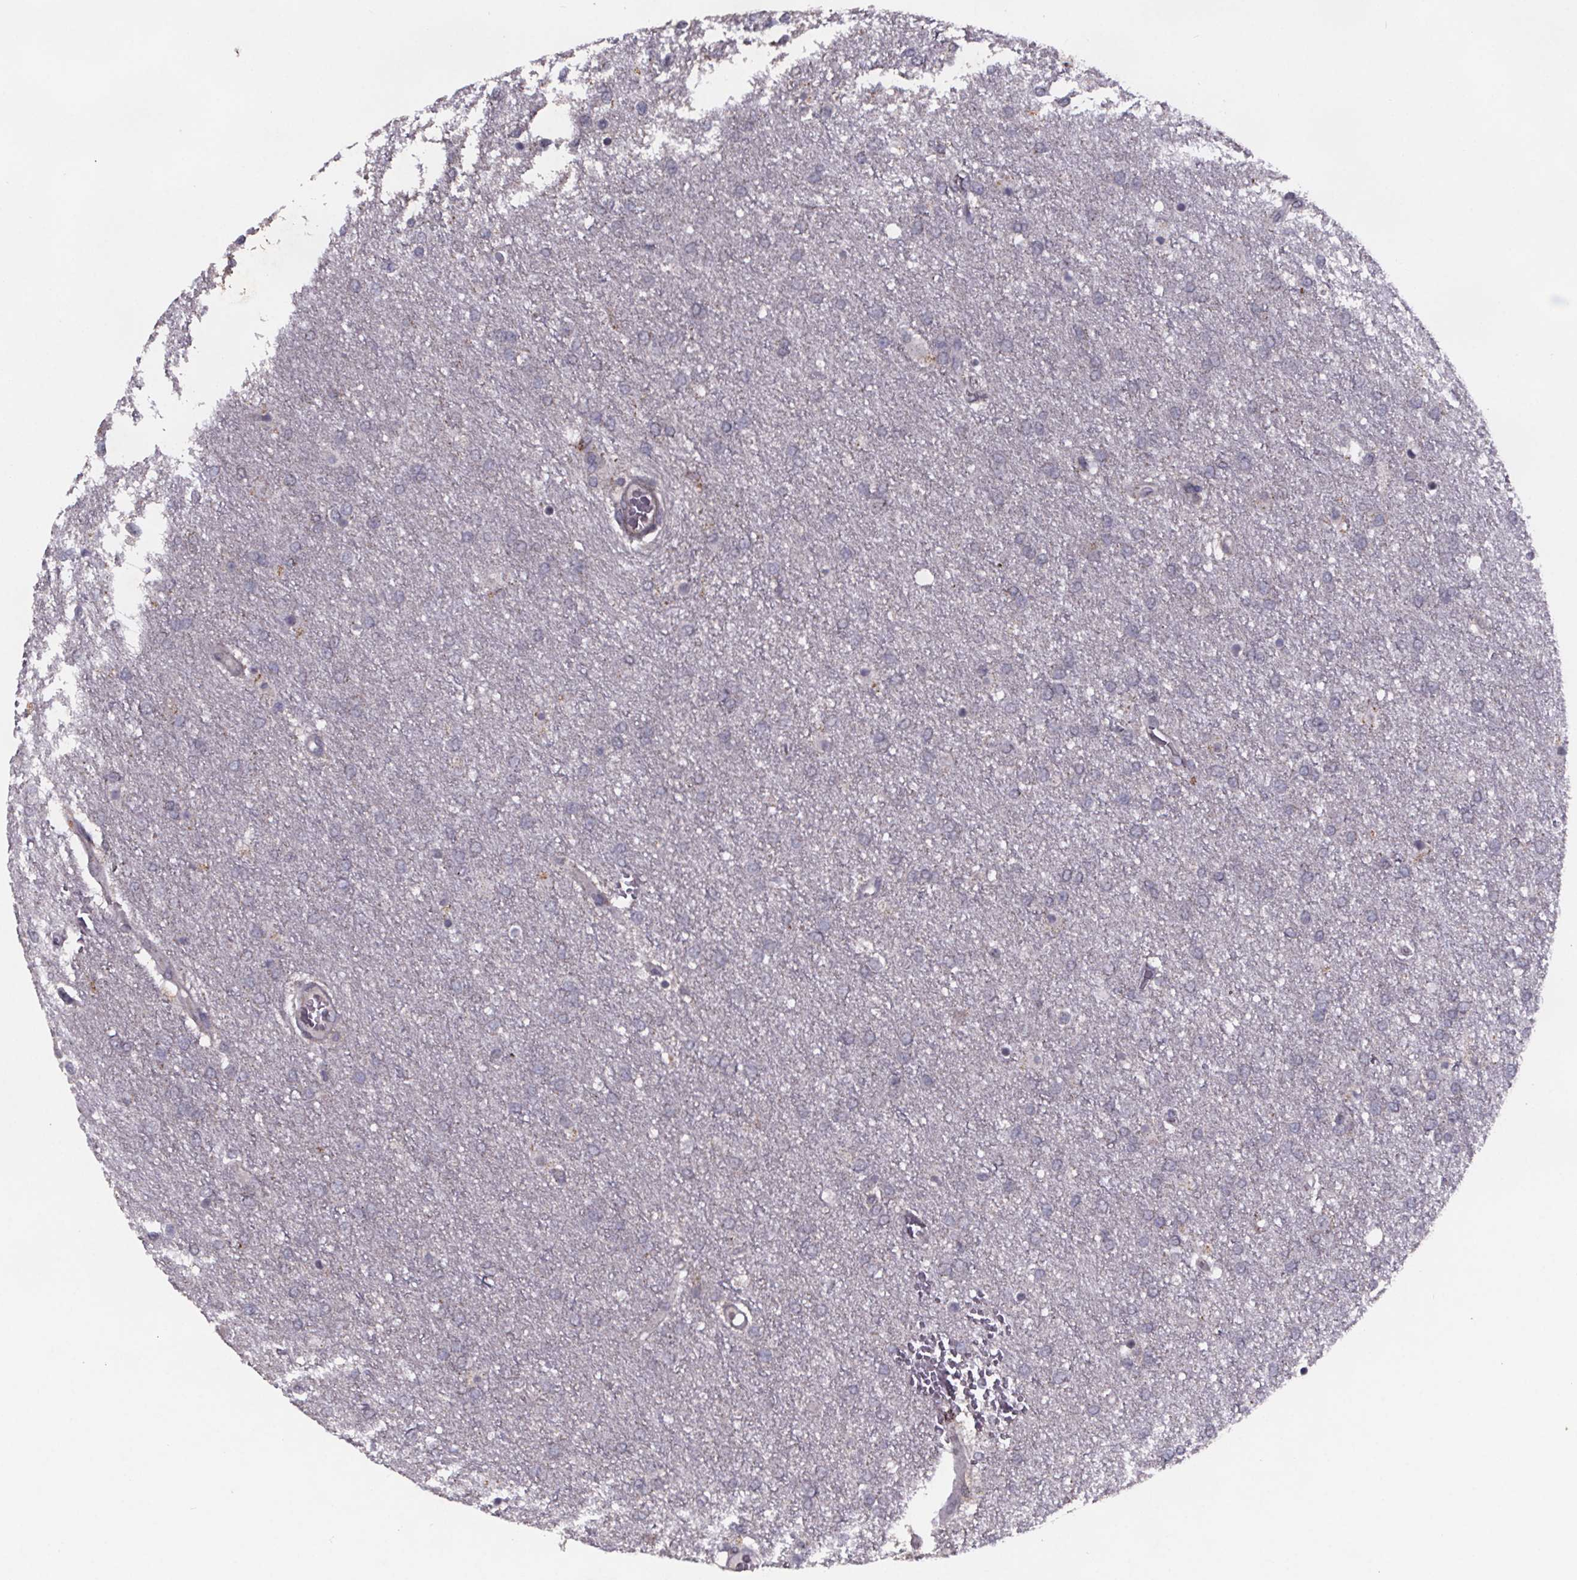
{"staining": {"intensity": "negative", "quantity": "none", "location": "none"}, "tissue": "glioma", "cell_type": "Tumor cells", "image_type": "cancer", "snomed": [{"axis": "morphology", "description": "Glioma, malignant, High grade"}, {"axis": "topography", "description": "Brain"}], "caption": "DAB immunohistochemical staining of glioma demonstrates no significant staining in tumor cells.", "gene": "PALLD", "patient": {"sex": "female", "age": 61}}